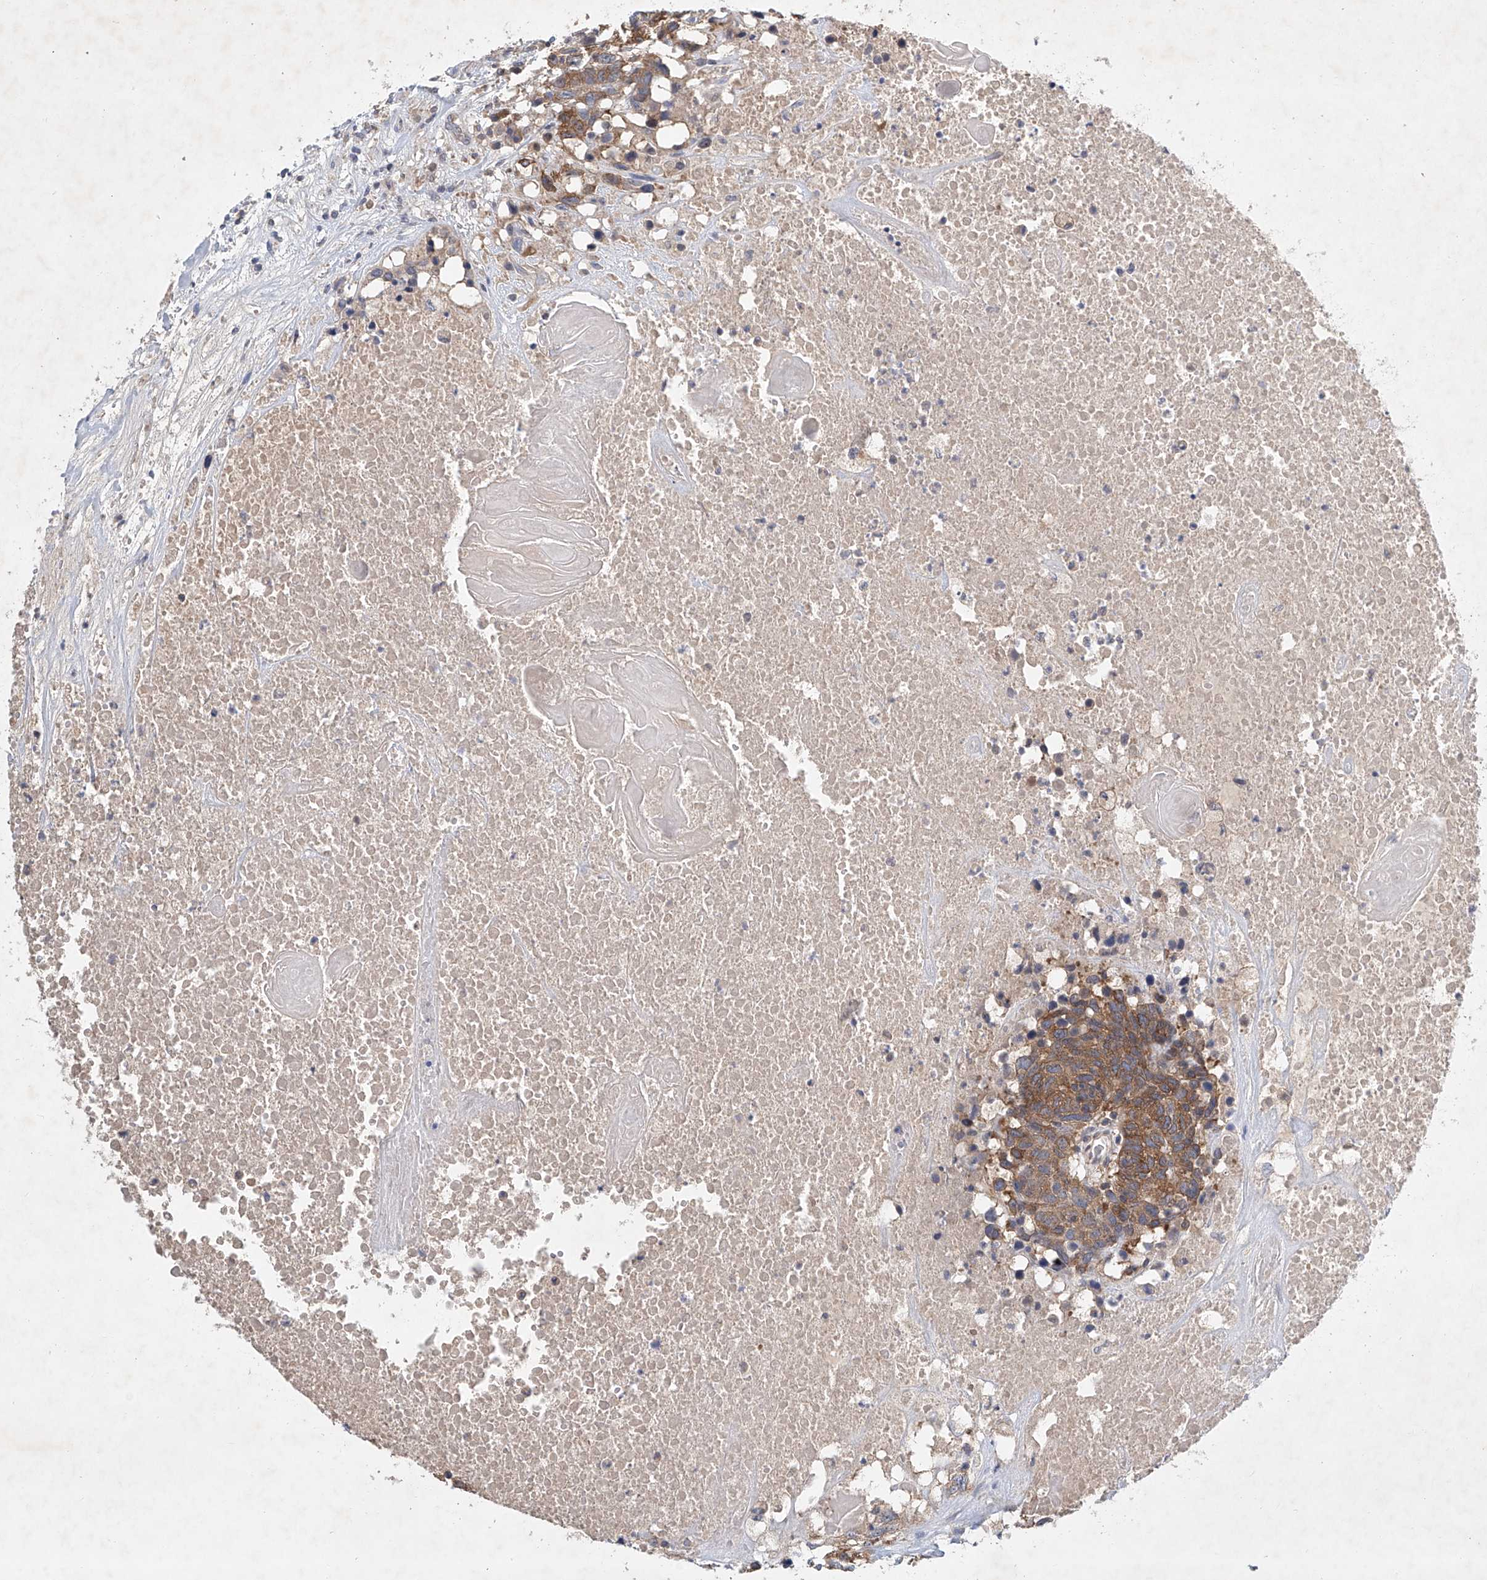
{"staining": {"intensity": "moderate", "quantity": ">75%", "location": "cytoplasmic/membranous"}, "tissue": "head and neck cancer", "cell_type": "Tumor cells", "image_type": "cancer", "snomed": [{"axis": "morphology", "description": "Squamous cell carcinoma, NOS"}, {"axis": "topography", "description": "Head-Neck"}], "caption": "Protein staining shows moderate cytoplasmic/membranous expression in about >75% of tumor cells in head and neck cancer (squamous cell carcinoma). (IHC, brightfield microscopy, high magnification).", "gene": "CARMIL1", "patient": {"sex": "male", "age": 66}}